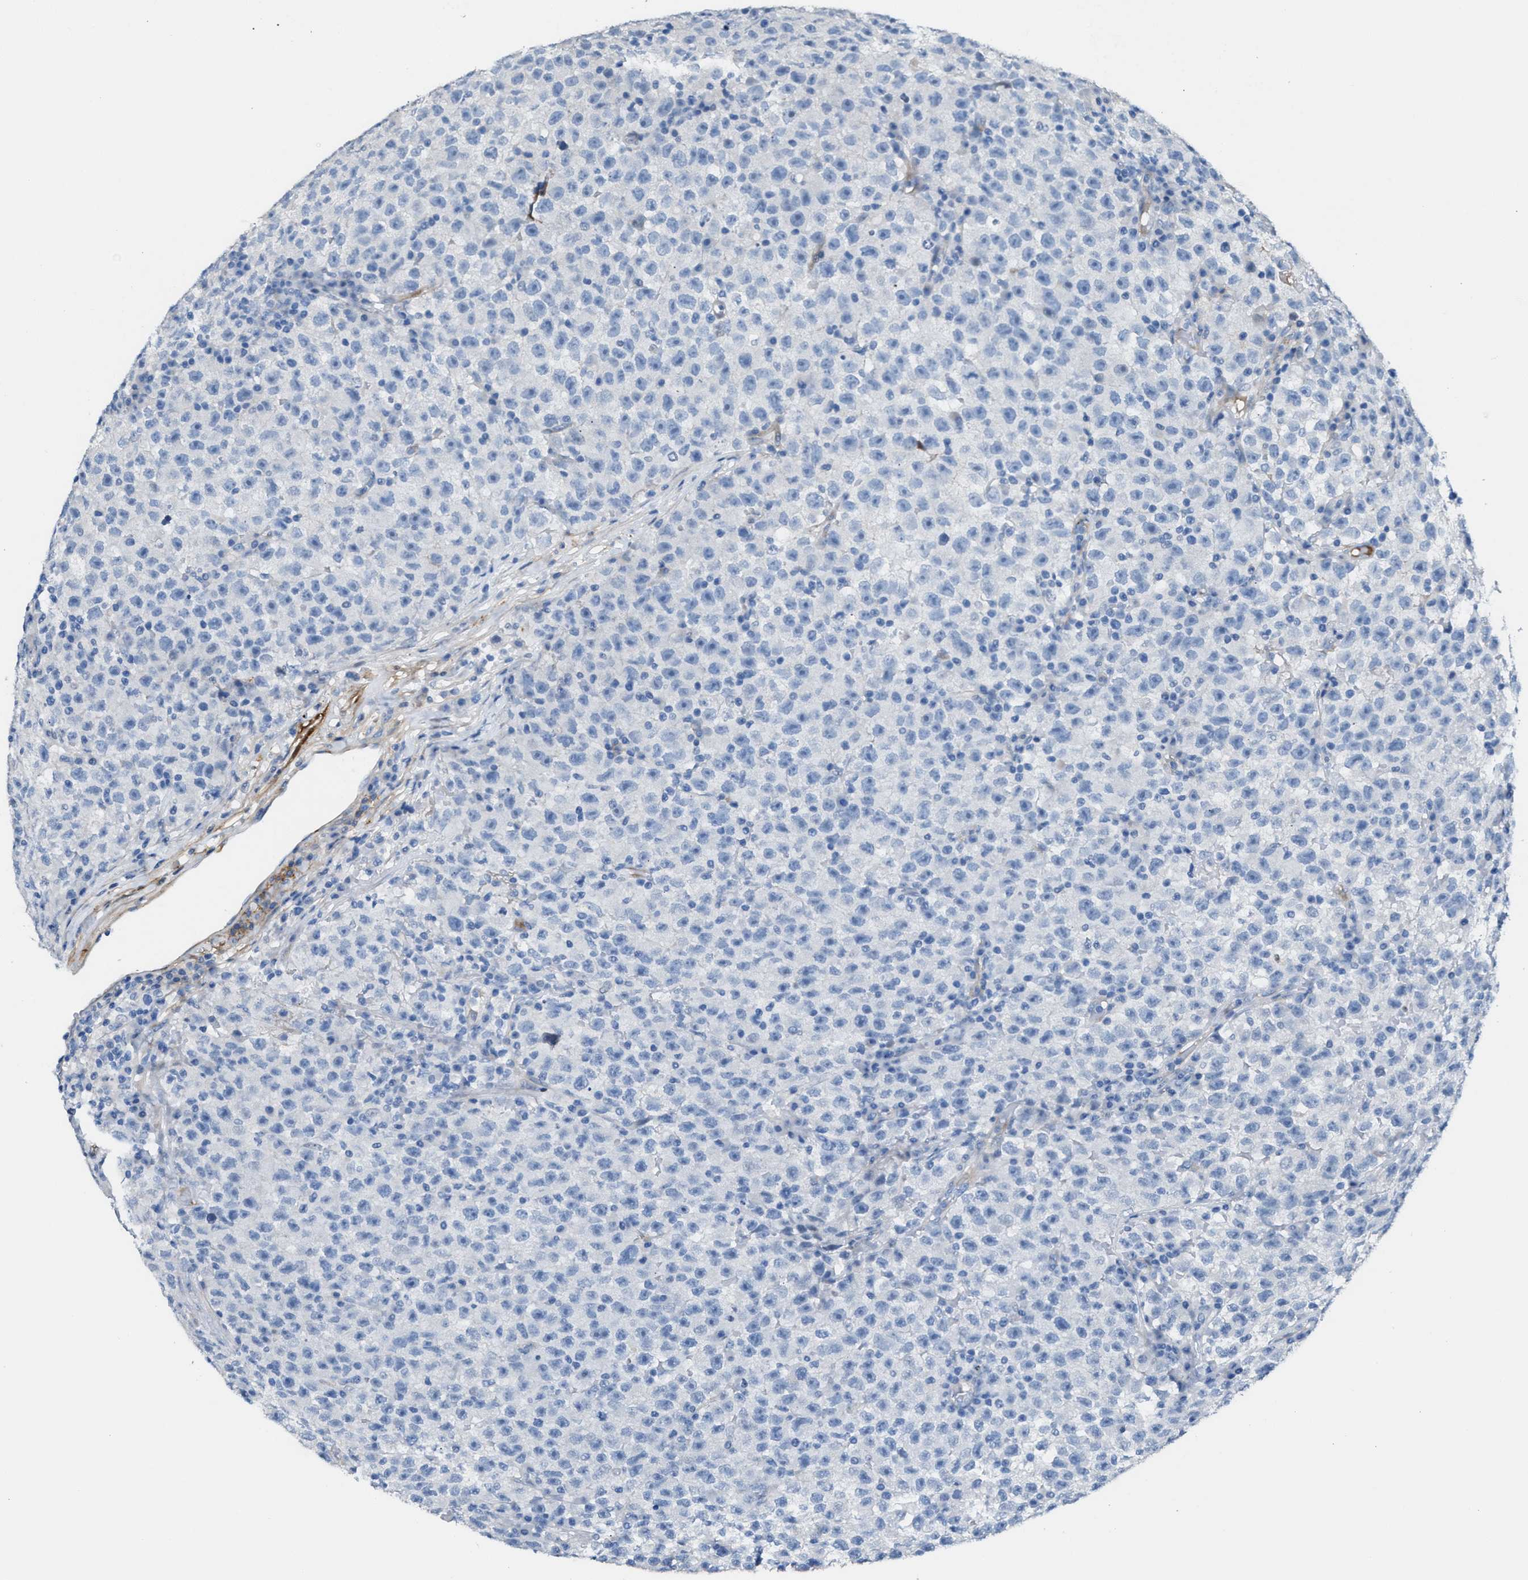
{"staining": {"intensity": "negative", "quantity": "none", "location": "none"}, "tissue": "testis cancer", "cell_type": "Tumor cells", "image_type": "cancer", "snomed": [{"axis": "morphology", "description": "Seminoma, NOS"}, {"axis": "topography", "description": "Testis"}], "caption": "A high-resolution image shows IHC staining of testis cancer (seminoma), which shows no significant expression in tumor cells.", "gene": "MPP3", "patient": {"sex": "male", "age": 22}}